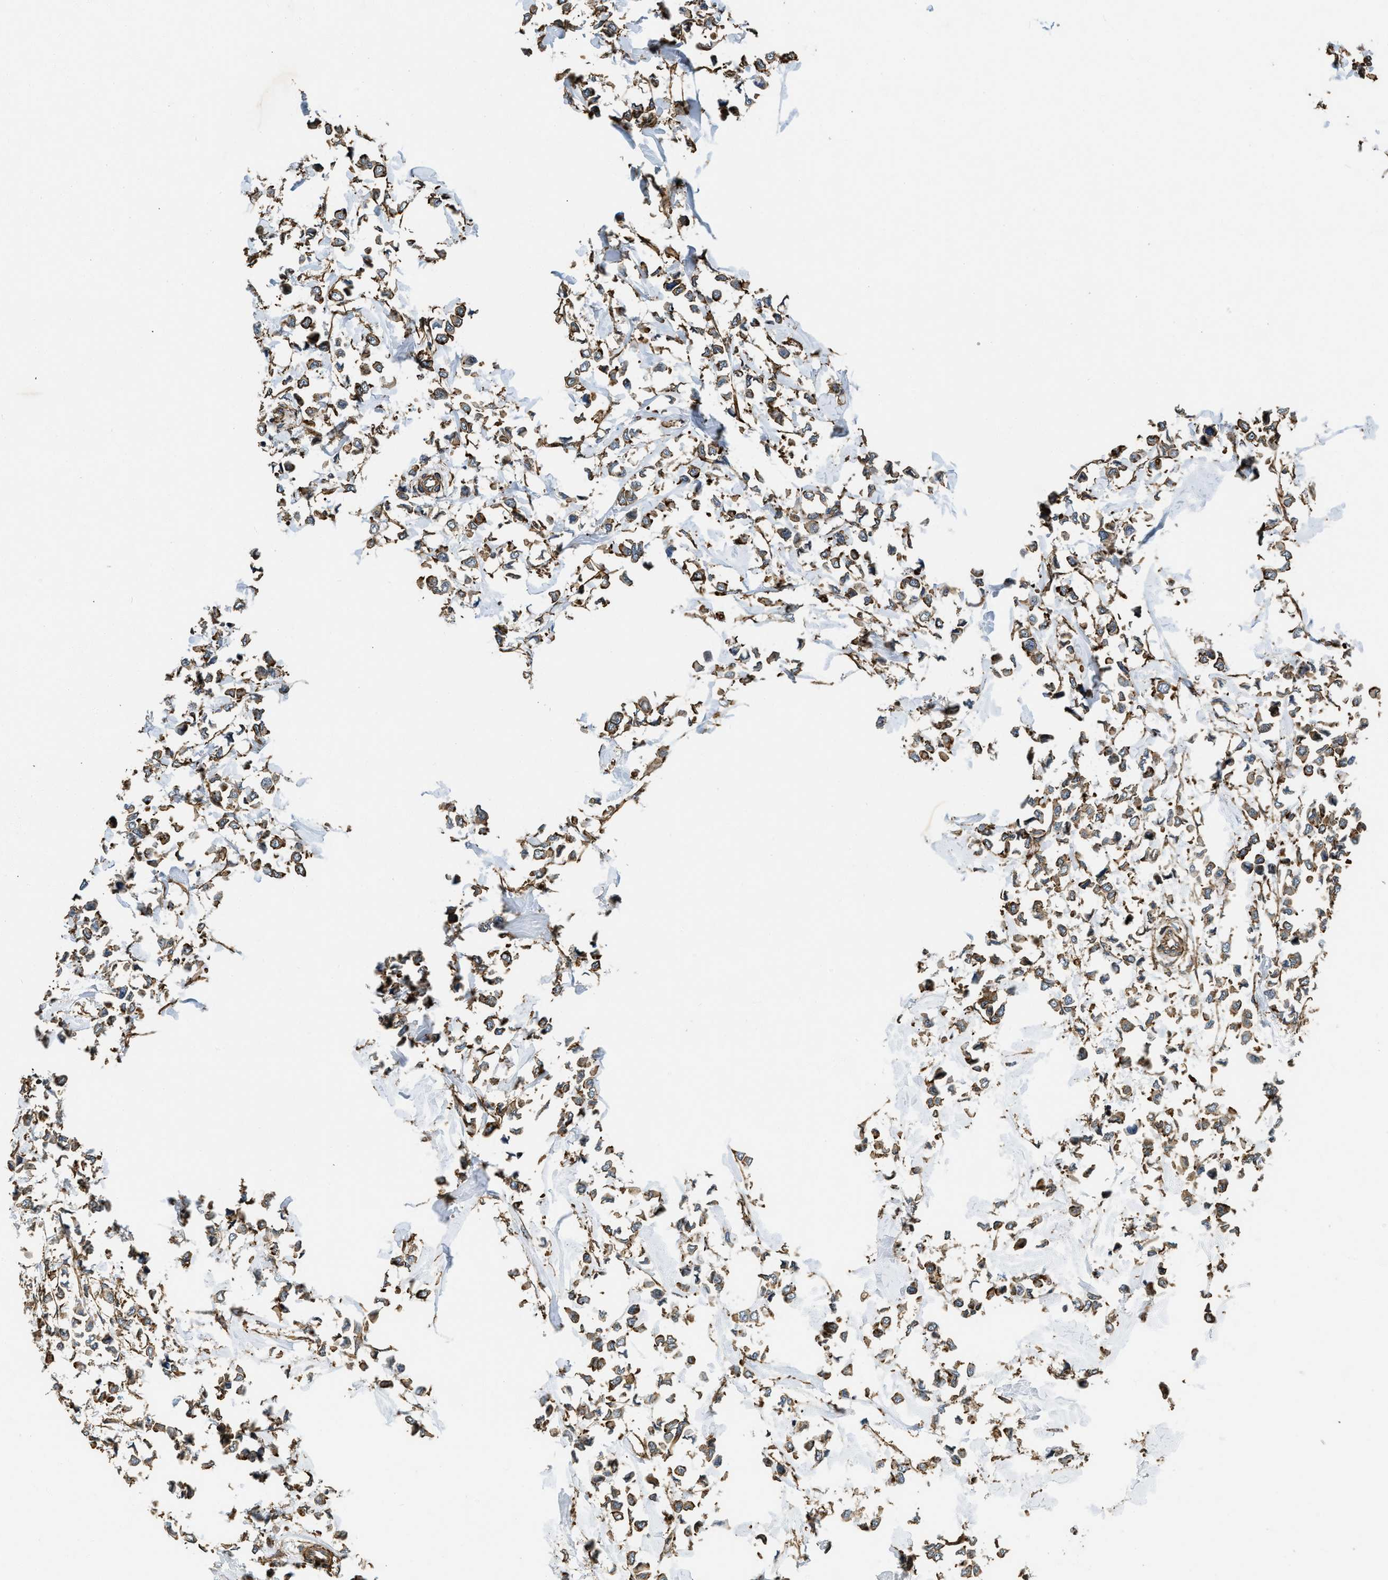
{"staining": {"intensity": "moderate", "quantity": ">75%", "location": "cytoplasmic/membranous"}, "tissue": "breast cancer", "cell_type": "Tumor cells", "image_type": "cancer", "snomed": [{"axis": "morphology", "description": "Lobular carcinoma"}, {"axis": "topography", "description": "Breast"}], "caption": "This image reveals immunohistochemistry (IHC) staining of breast lobular carcinoma, with medium moderate cytoplasmic/membranous positivity in approximately >75% of tumor cells.", "gene": "YARS1", "patient": {"sex": "female", "age": 51}}